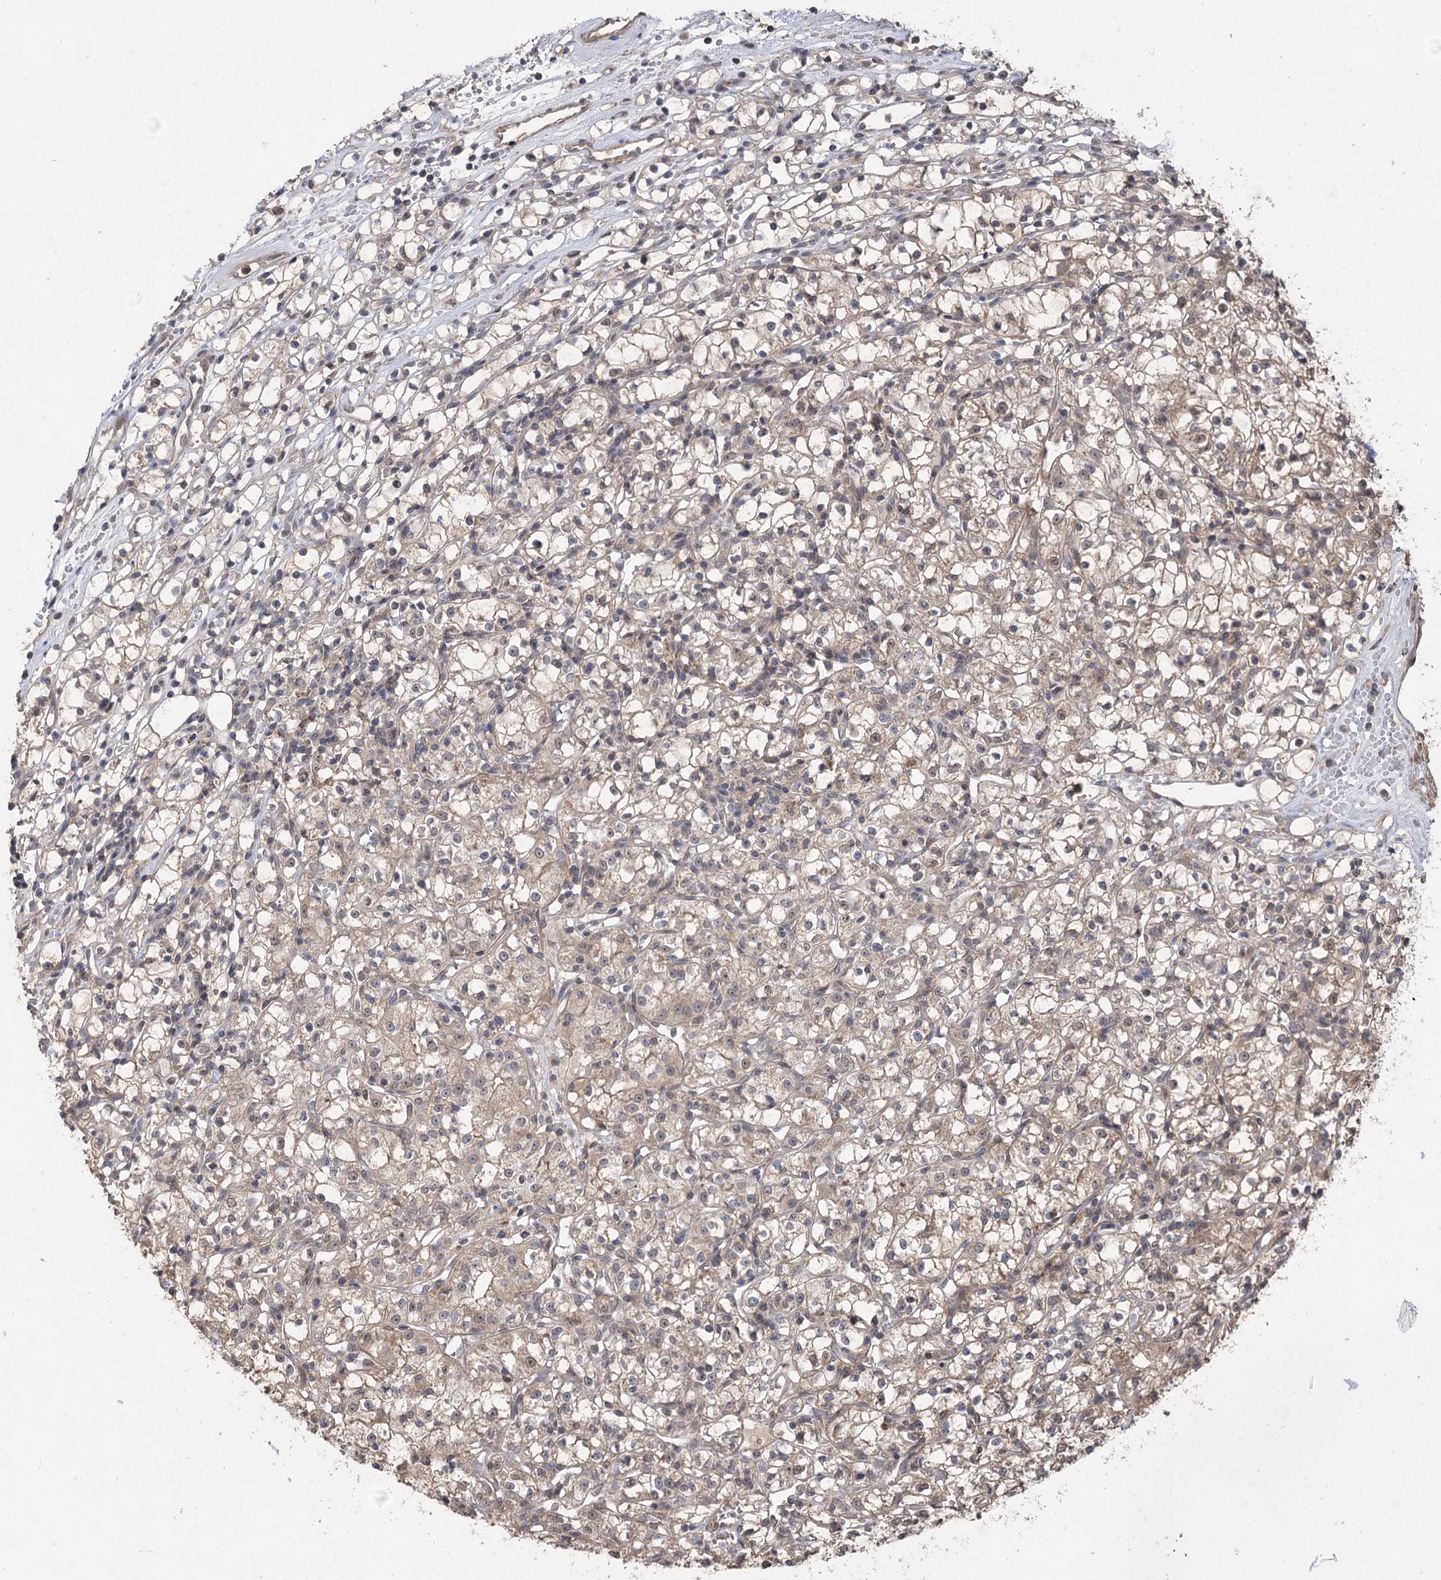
{"staining": {"intensity": "weak", "quantity": ">75%", "location": "cytoplasmic/membranous"}, "tissue": "renal cancer", "cell_type": "Tumor cells", "image_type": "cancer", "snomed": [{"axis": "morphology", "description": "Adenocarcinoma, NOS"}, {"axis": "topography", "description": "Kidney"}], "caption": "High-power microscopy captured an immunohistochemistry (IHC) photomicrograph of renal cancer, revealing weak cytoplasmic/membranous expression in approximately >75% of tumor cells. (IHC, brightfield microscopy, high magnification).", "gene": "TENM2", "patient": {"sex": "female", "age": 59}}